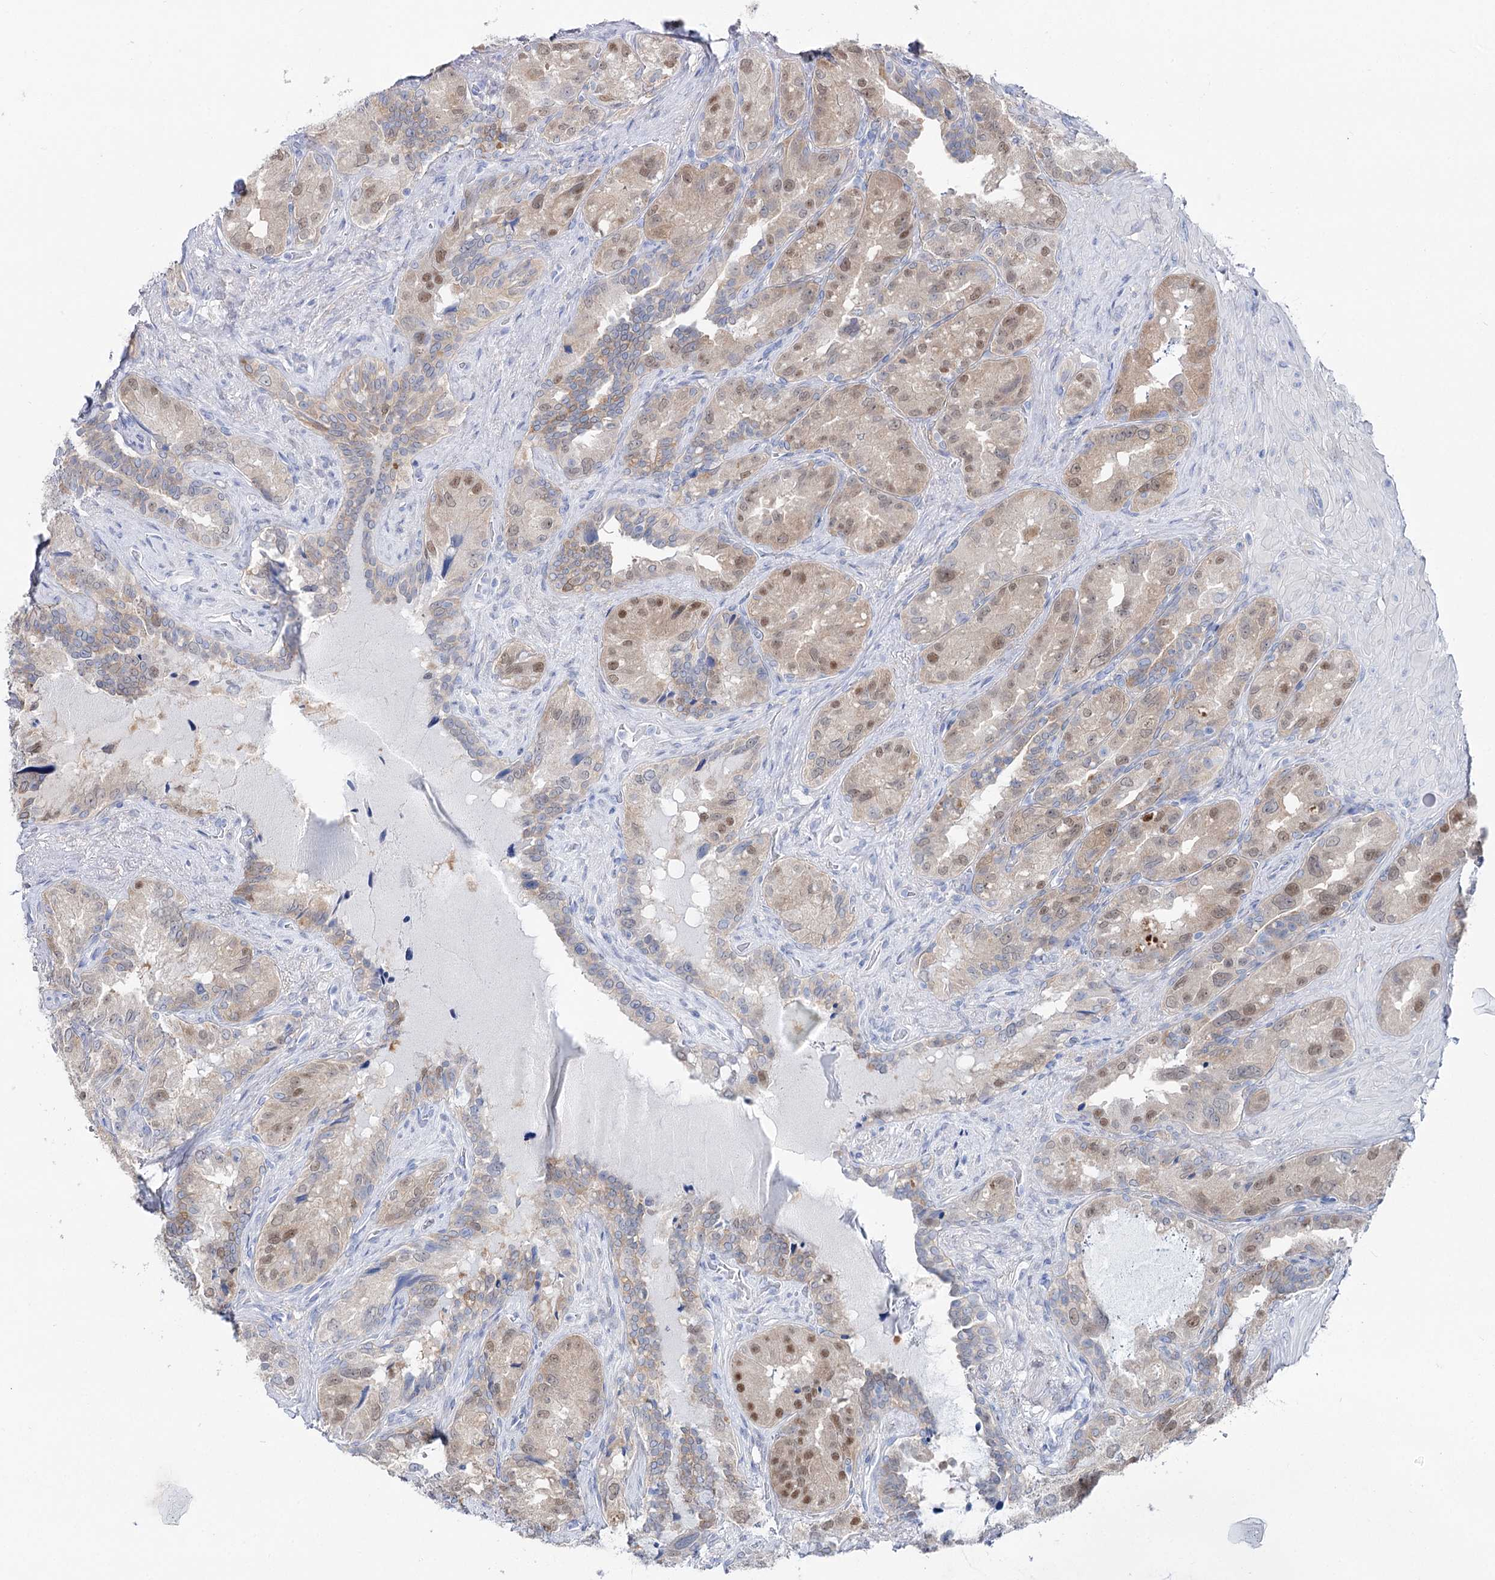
{"staining": {"intensity": "moderate", "quantity": "25%-75%", "location": "nuclear"}, "tissue": "seminal vesicle", "cell_type": "Glandular cells", "image_type": "normal", "snomed": [{"axis": "morphology", "description": "Normal tissue, NOS"}, {"axis": "topography", "description": "Seminal veicle"}, {"axis": "topography", "description": "Peripheral nerve tissue"}], "caption": "Approximately 25%-75% of glandular cells in normal seminal vesicle exhibit moderate nuclear protein staining as visualized by brown immunohistochemical staining.", "gene": "UGDH", "patient": {"sex": "male", "age": 67}}